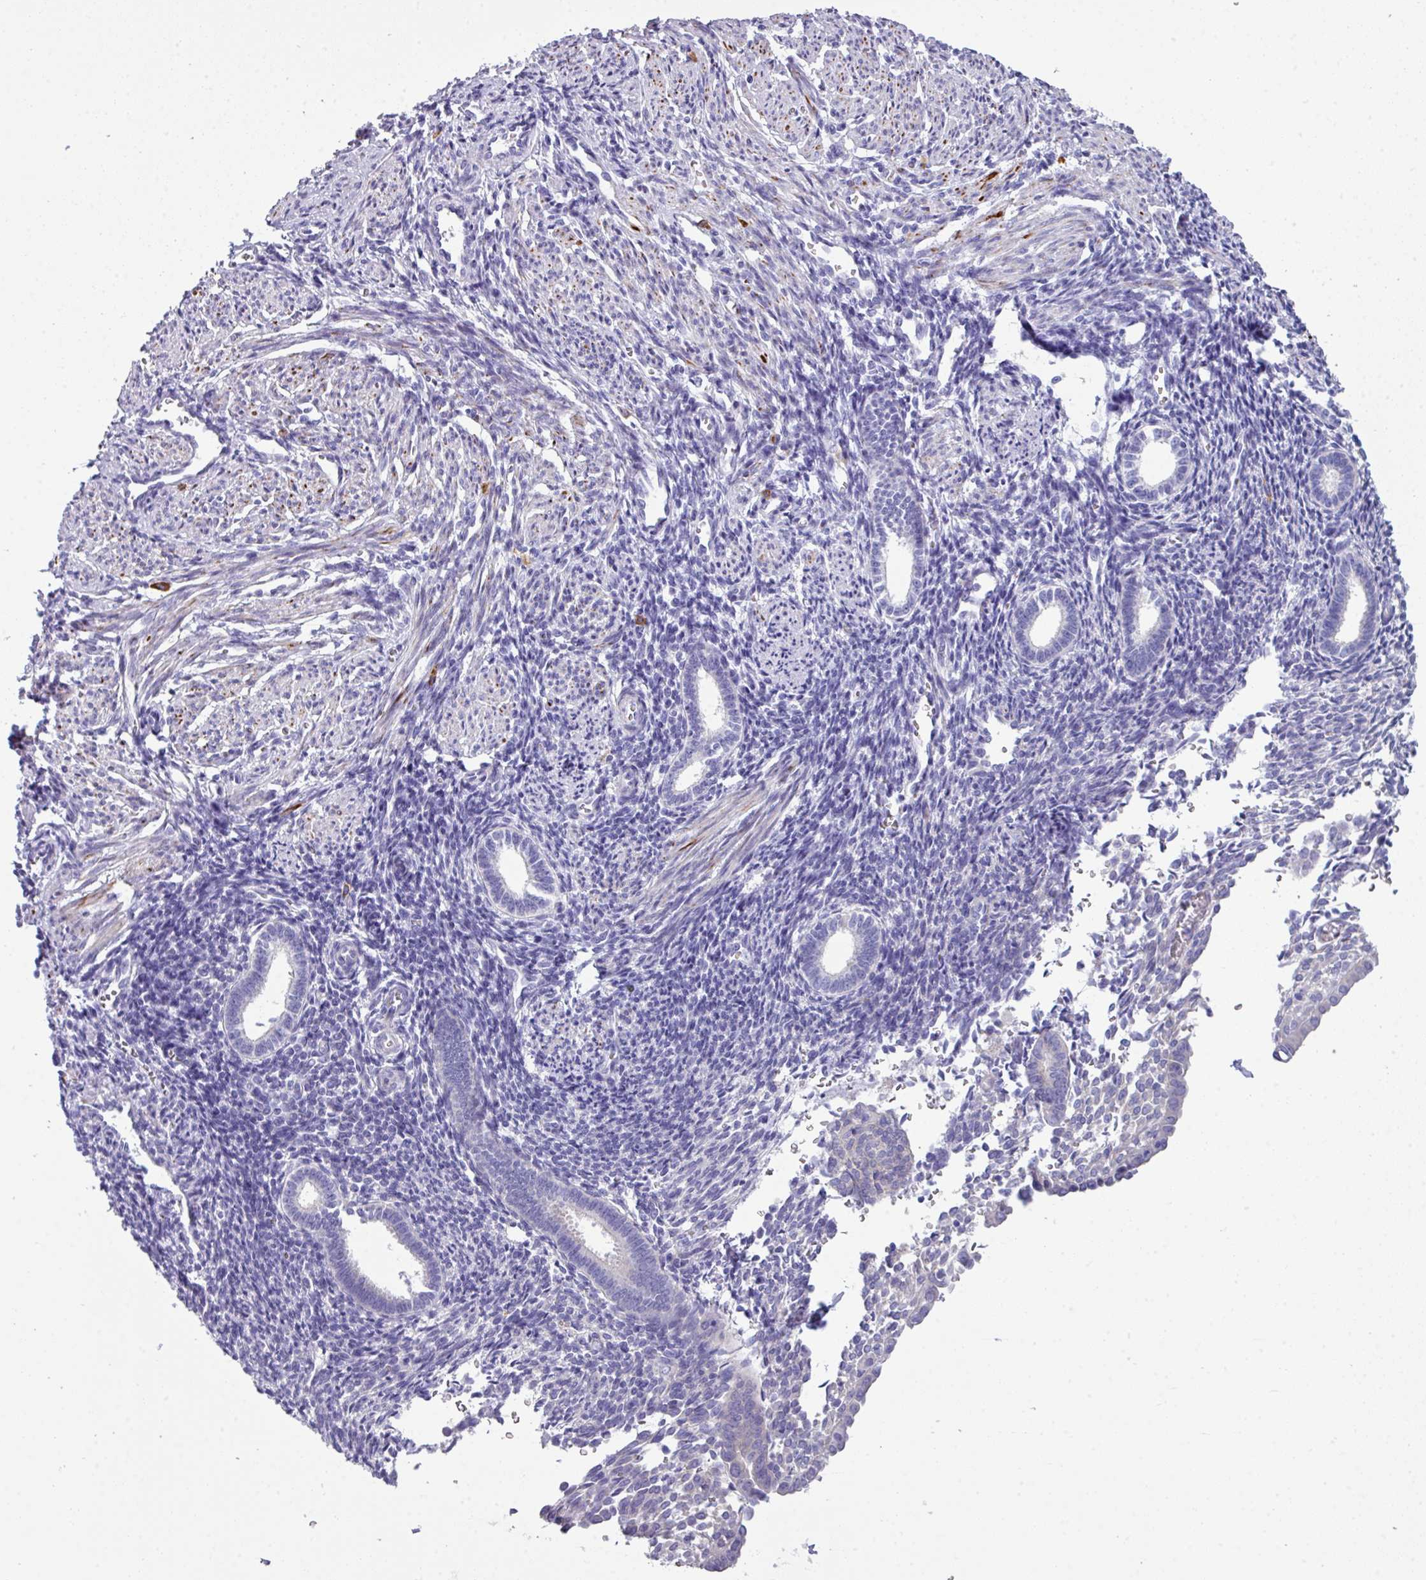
{"staining": {"intensity": "negative", "quantity": "none", "location": "none"}, "tissue": "endometrium", "cell_type": "Cells in endometrial stroma", "image_type": "normal", "snomed": [{"axis": "morphology", "description": "Normal tissue, NOS"}, {"axis": "topography", "description": "Endometrium"}], "caption": "High magnification brightfield microscopy of normal endometrium stained with DAB (3,3'-diaminobenzidine) (brown) and counterstained with hematoxylin (blue): cells in endometrial stroma show no significant expression.", "gene": "ABCC5", "patient": {"sex": "female", "age": 32}}